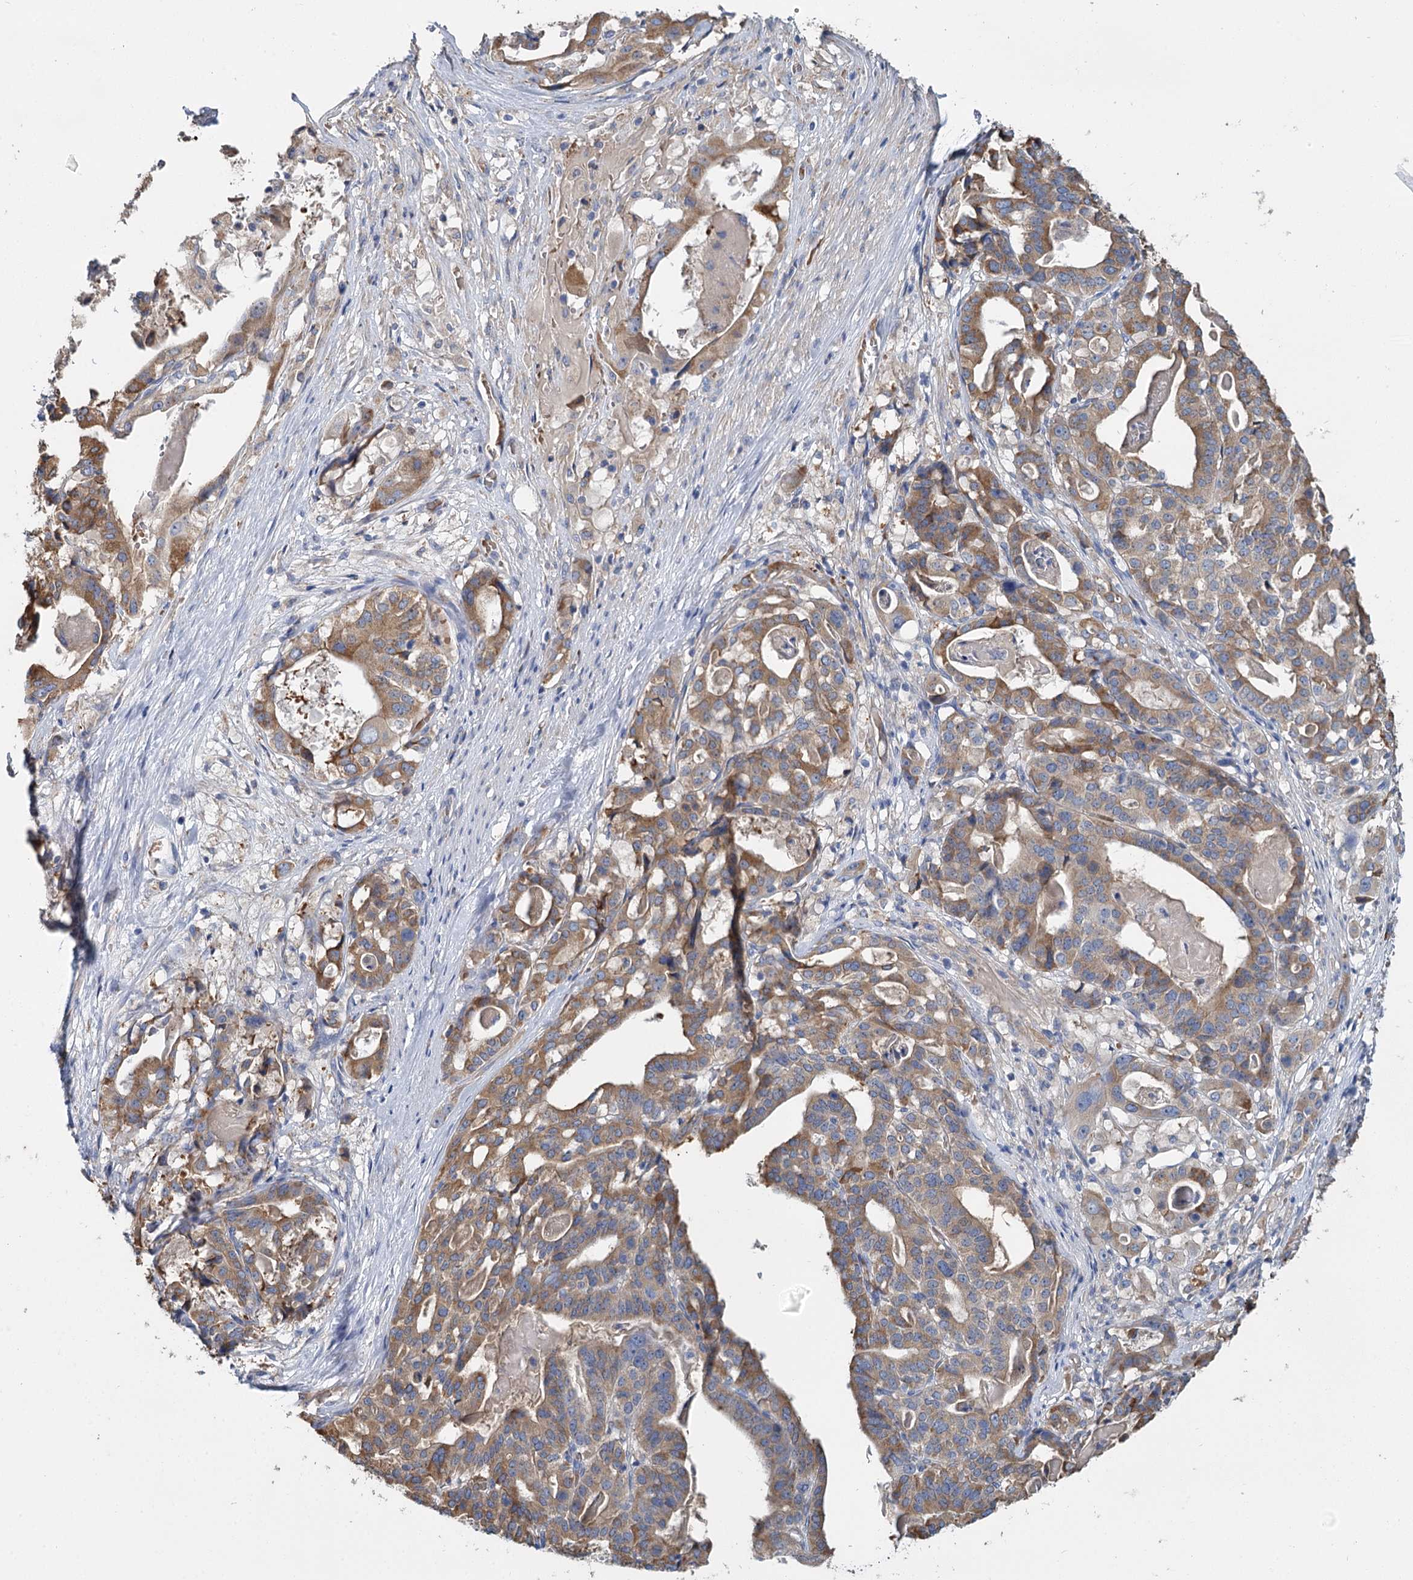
{"staining": {"intensity": "moderate", "quantity": ">75%", "location": "cytoplasmic/membranous"}, "tissue": "stomach cancer", "cell_type": "Tumor cells", "image_type": "cancer", "snomed": [{"axis": "morphology", "description": "Adenocarcinoma, NOS"}, {"axis": "topography", "description": "Stomach"}], "caption": "Stomach cancer (adenocarcinoma) stained with immunohistochemistry (IHC) exhibits moderate cytoplasmic/membranous positivity in approximately >75% of tumor cells.", "gene": "ANKRD16", "patient": {"sex": "male", "age": 48}}